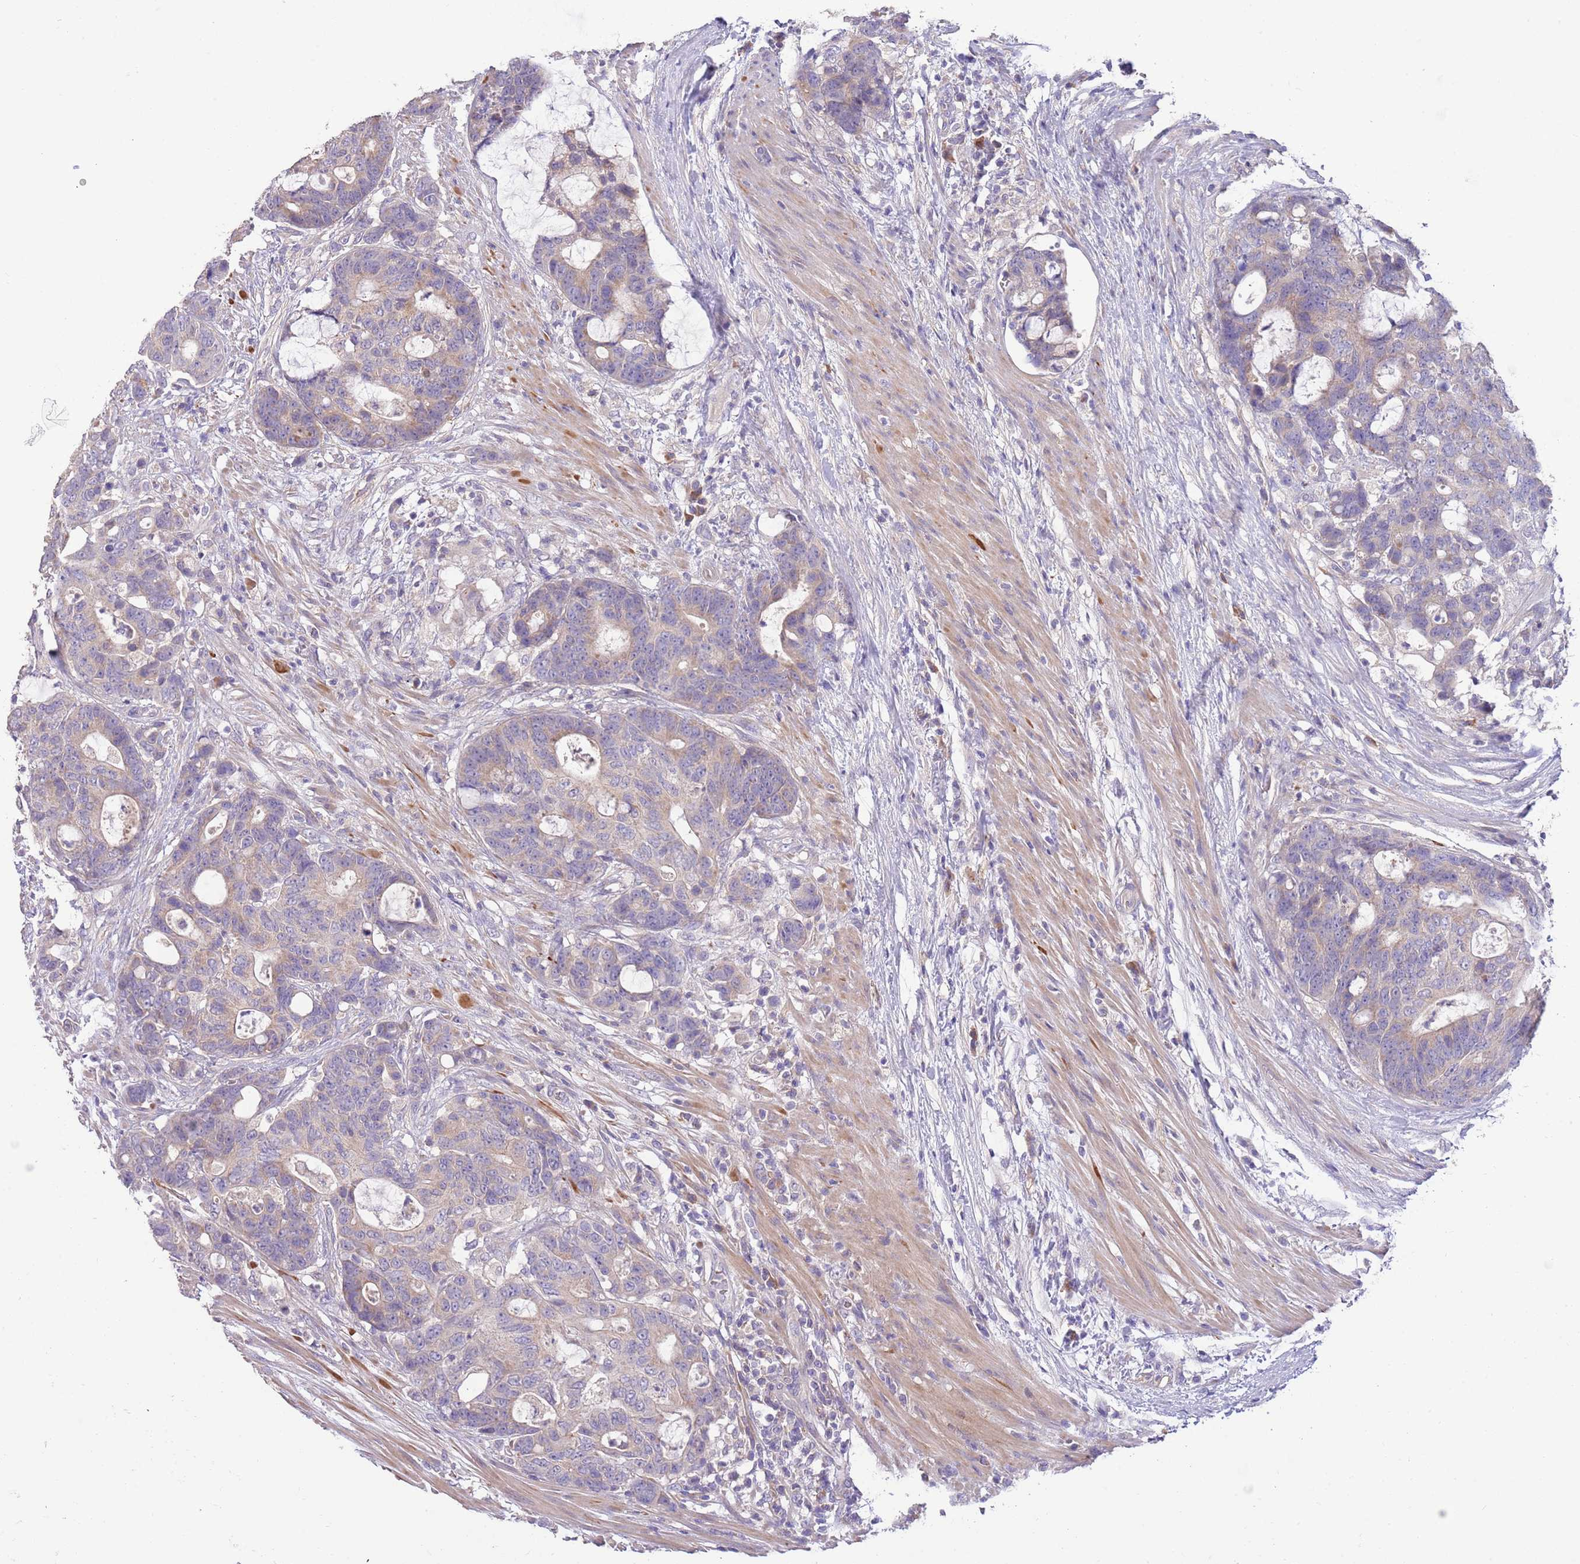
{"staining": {"intensity": "weak", "quantity": "<25%", "location": "cytoplasmic/membranous"}, "tissue": "colorectal cancer", "cell_type": "Tumor cells", "image_type": "cancer", "snomed": [{"axis": "morphology", "description": "Adenocarcinoma, NOS"}, {"axis": "topography", "description": "Colon"}], "caption": "High power microscopy histopathology image of an immunohistochemistry (IHC) micrograph of adenocarcinoma (colorectal), revealing no significant staining in tumor cells.", "gene": "ZNF658", "patient": {"sex": "female", "age": 82}}